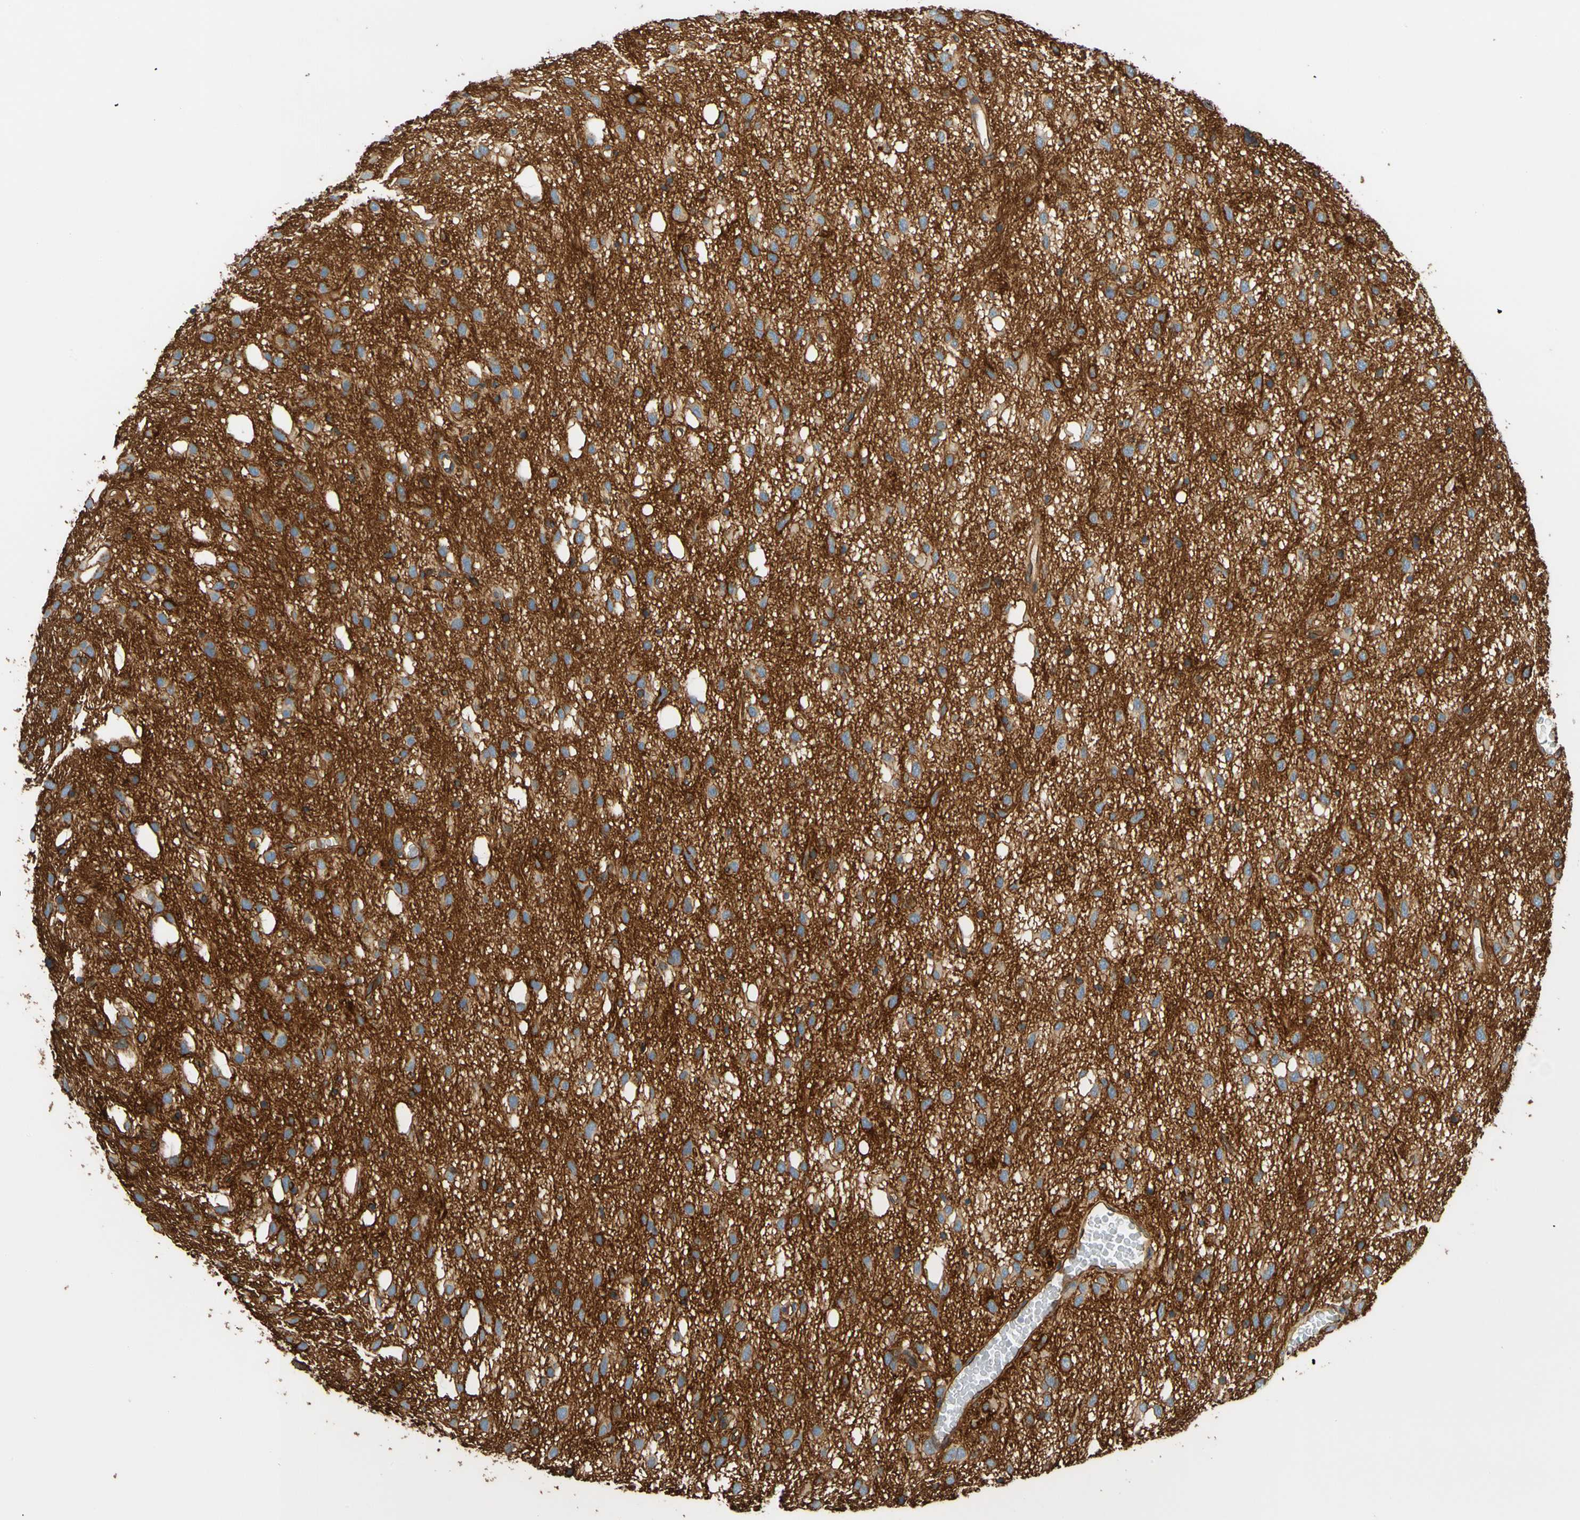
{"staining": {"intensity": "weak", "quantity": ">75%", "location": "cytoplasmic/membranous"}, "tissue": "glioma", "cell_type": "Tumor cells", "image_type": "cancer", "snomed": [{"axis": "morphology", "description": "Glioma, malignant, Low grade"}, {"axis": "topography", "description": "Brain"}], "caption": "Weak cytoplasmic/membranous protein positivity is seen in about >75% of tumor cells in glioma.", "gene": "SPTAN1", "patient": {"sex": "male", "age": 77}}